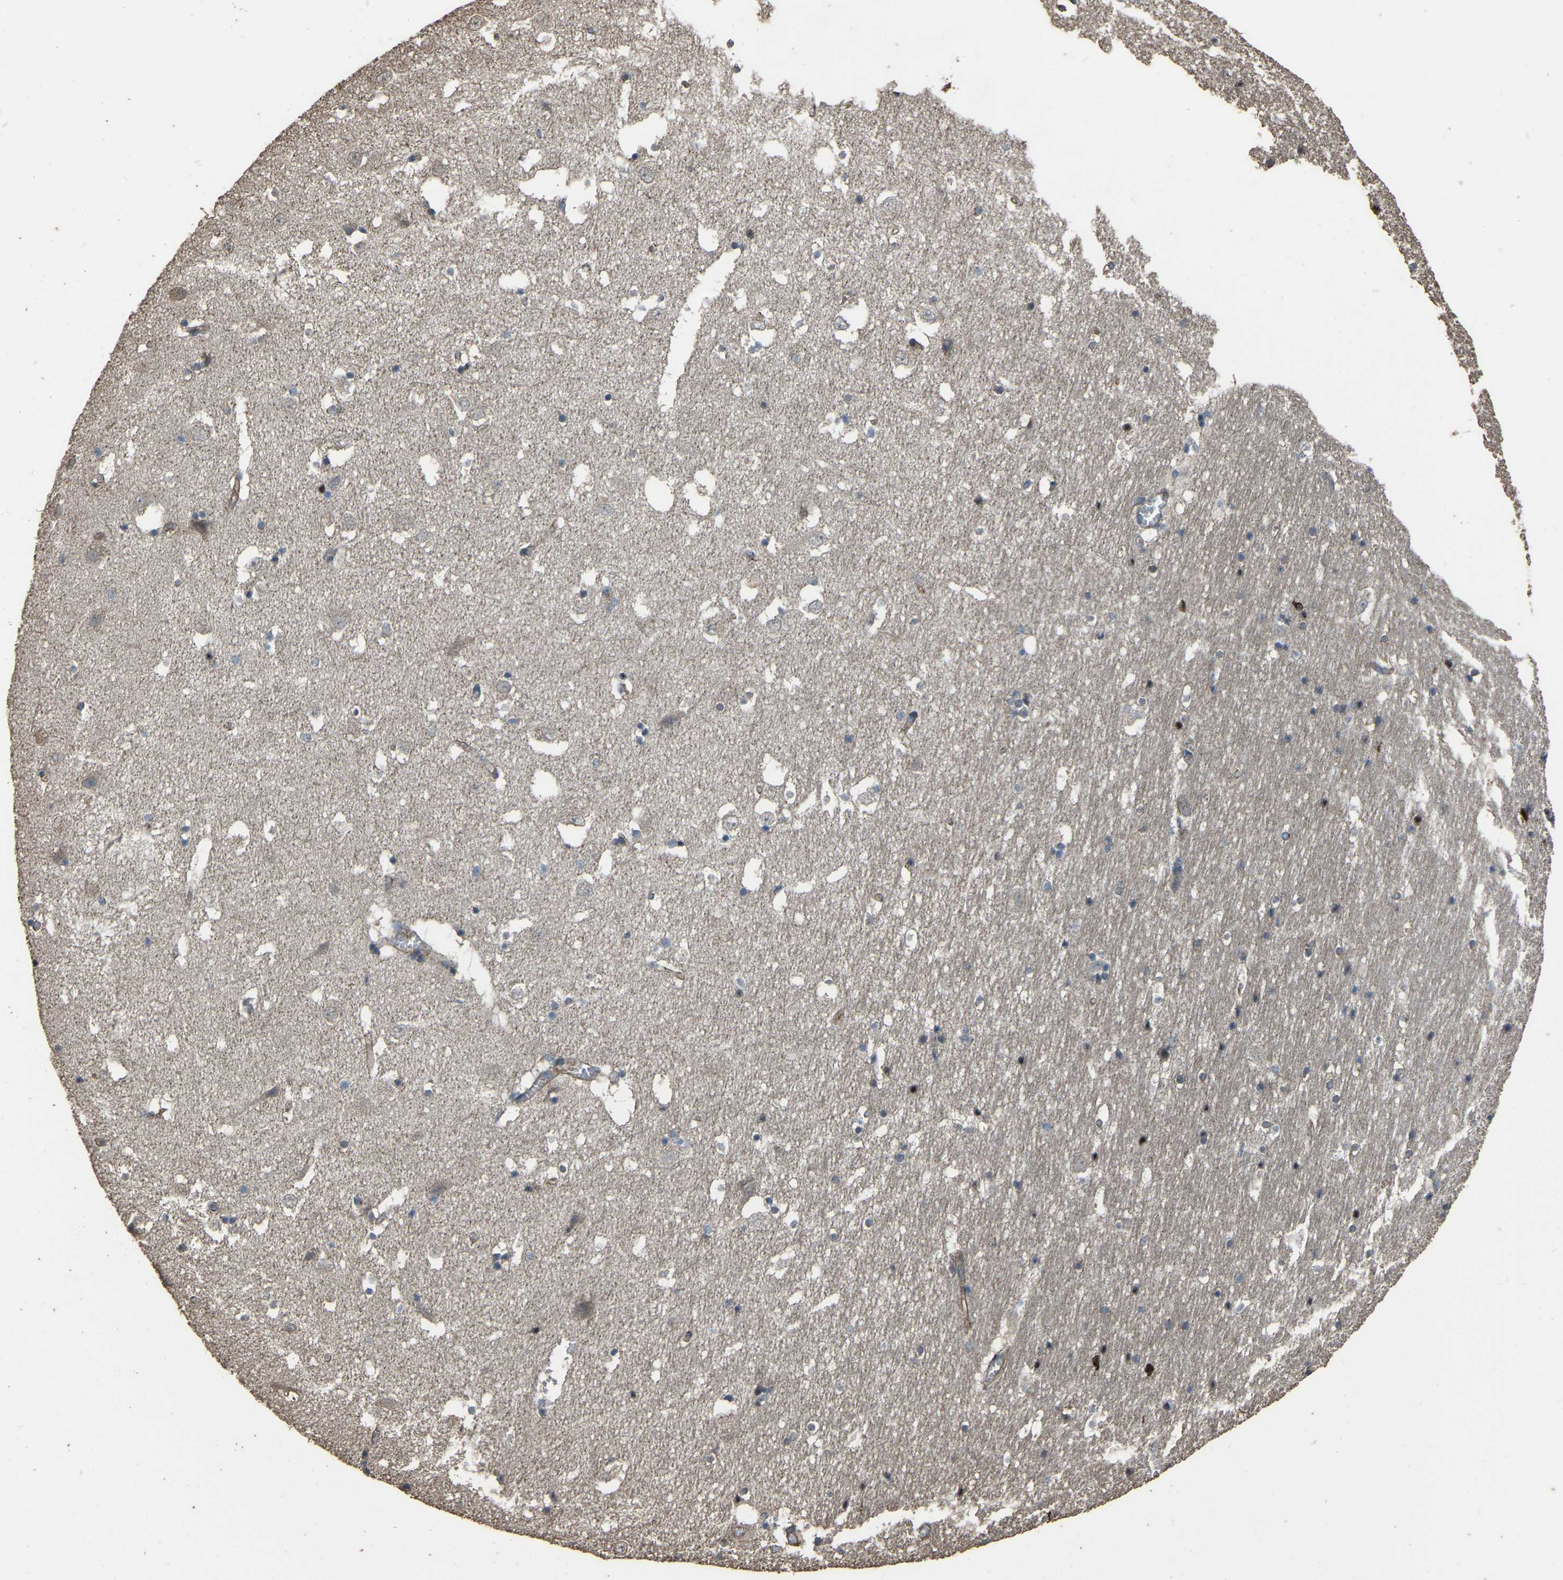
{"staining": {"intensity": "weak", "quantity": "25%-75%", "location": "cytoplasmic/membranous"}, "tissue": "hippocampus", "cell_type": "Glial cells", "image_type": "normal", "snomed": [{"axis": "morphology", "description": "Normal tissue, NOS"}, {"axis": "topography", "description": "Hippocampus"}], "caption": "Immunohistochemical staining of normal hippocampus reveals 25%-75% levels of weak cytoplasmic/membranous protein expression in approximately 25%-75% of glial cells.", "gene": "SLC4A2", "patient": {"sex": "male", "age": 45}}